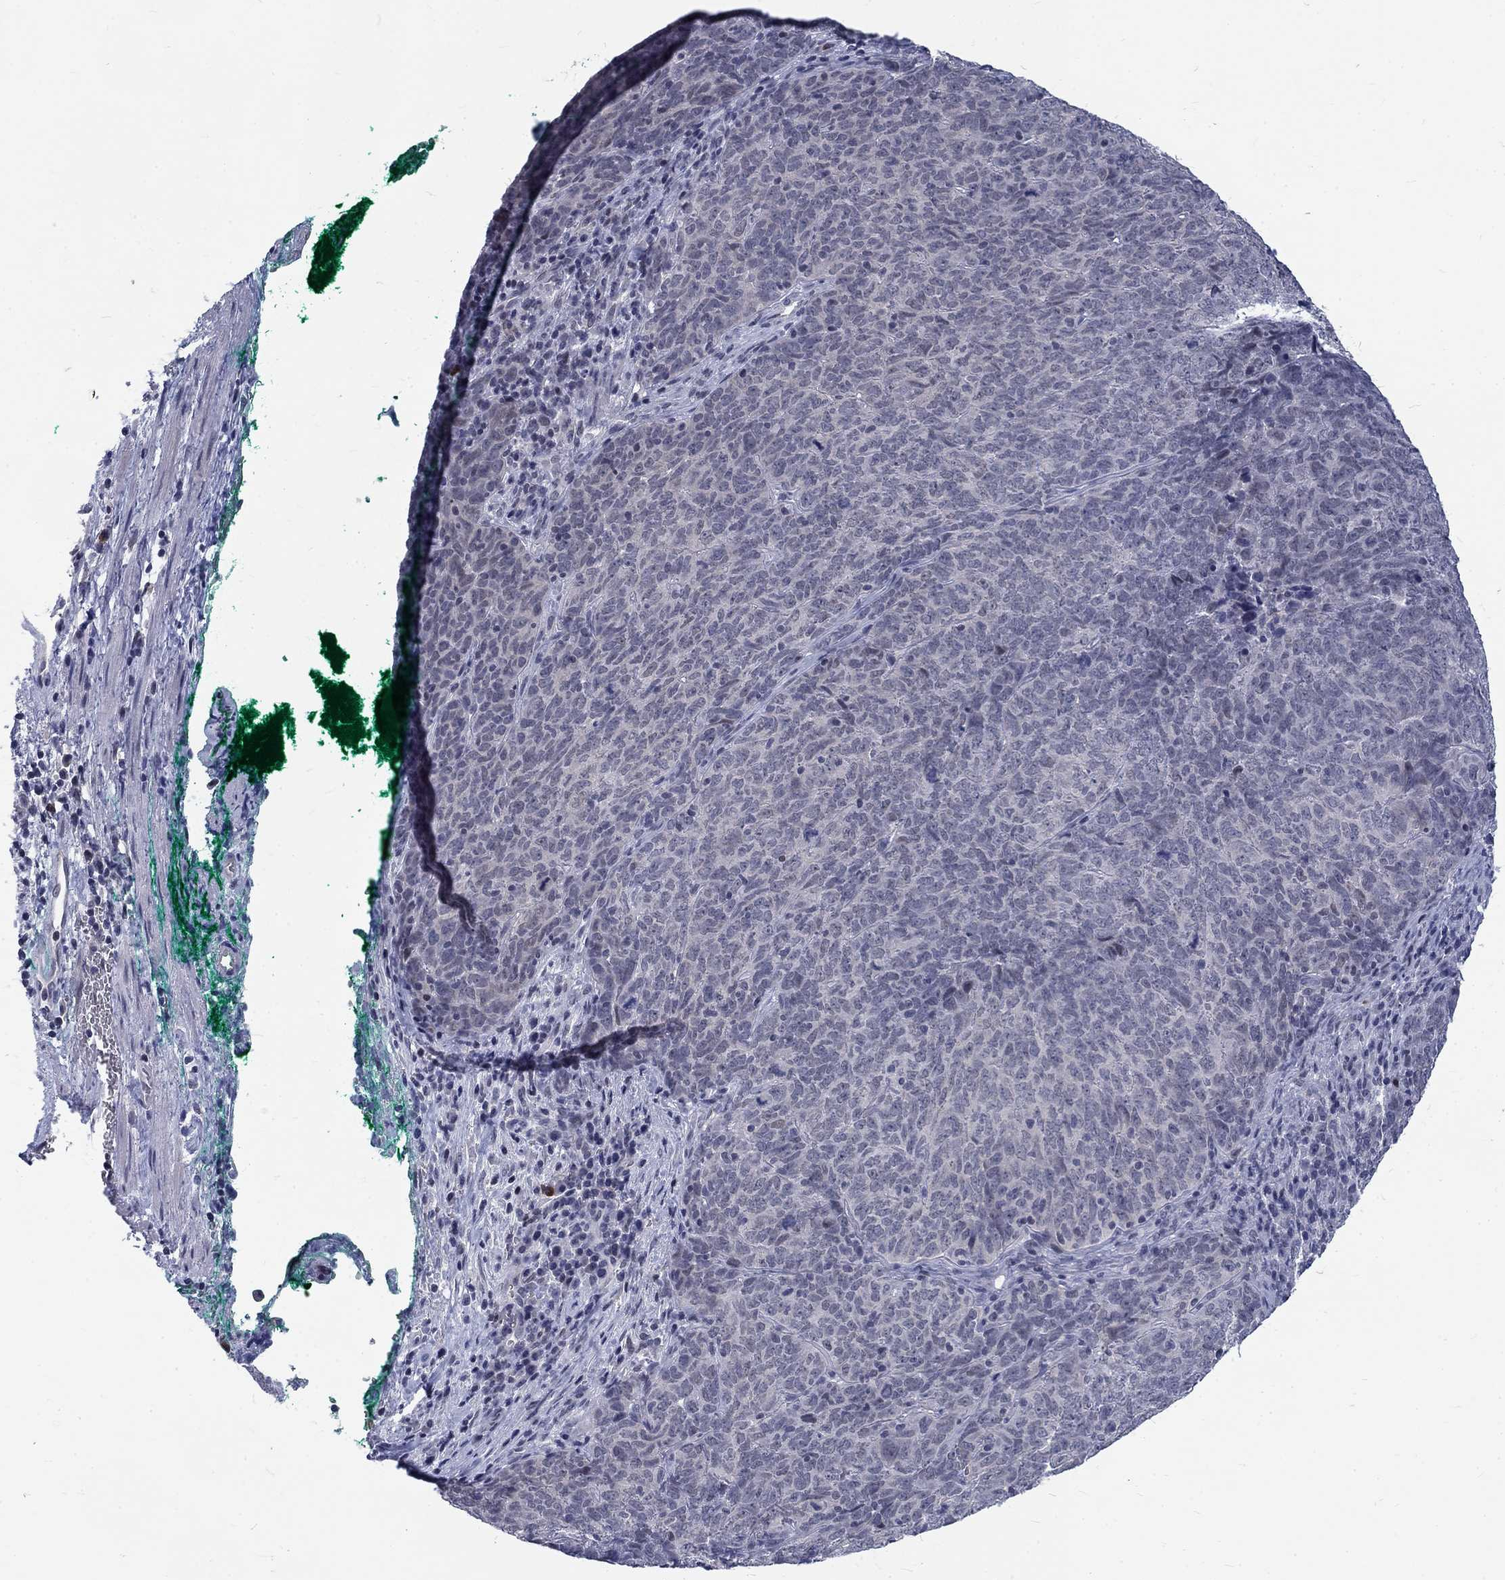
{"staining": {"intensity": "negative", "quantity": "none", "location": "none"}, "tissue": "skin cancer", "cell_type": "Tumor cells", "image_type": "cancer", "snomed": [{"axis": "morphology", "description": "Squamous cell carcinoma, NOS"}, {"axis": "topography", "description": "Skin"}, {"axis": "topography", "description": "Anal"}], "caption": "An IHC photomicrograph of skin cancer (squamous cell carcinoma) is shown. There is no staining in tumor cells of skin cancer (squamous cell carcinoma).", "gene": "PHKA1", "patient": {"sex": "female", "age": 51}}